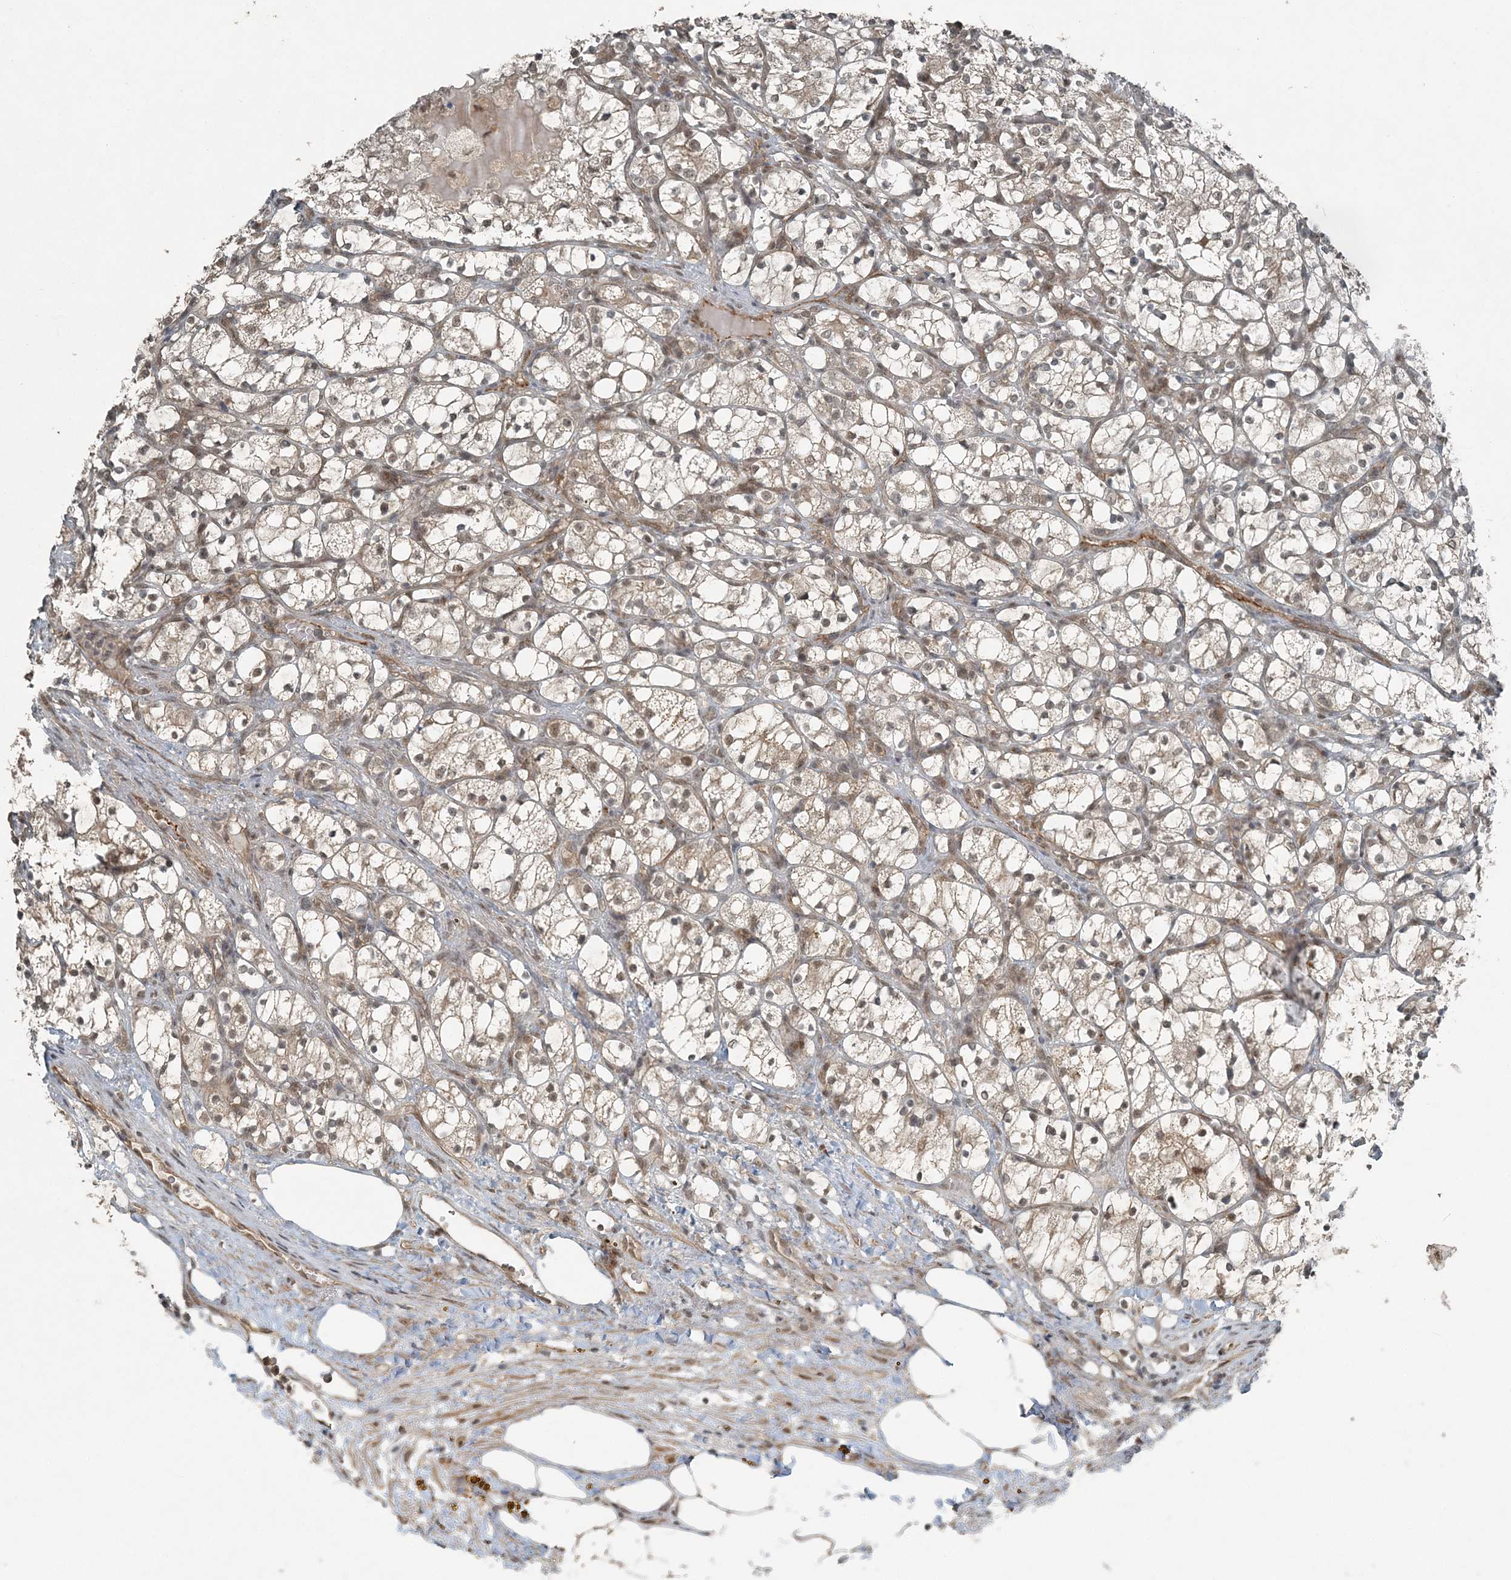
{"staining": {"intensity": "moderate", "quantity": ">75%", "location": "nuclear"}, "tissue": "renal cancer", "cell_type": "Tumor cells", "image_type": "cancer", "snomed": [{"axis": "morphology", "description": "Adenocarcinoma, NOS"}, {"axis": "topography", "description": "Kidney"}], "caption": "Immunohistochemical staining of renal cancer exhibits medium levels of moderate nuclear protein expression in about >75% of tumor cells. (Brightfield microscopy of DAB IHC at high magnification).", "gene": "COPS7B", "patient": {"sex": "female", "age": 69}}